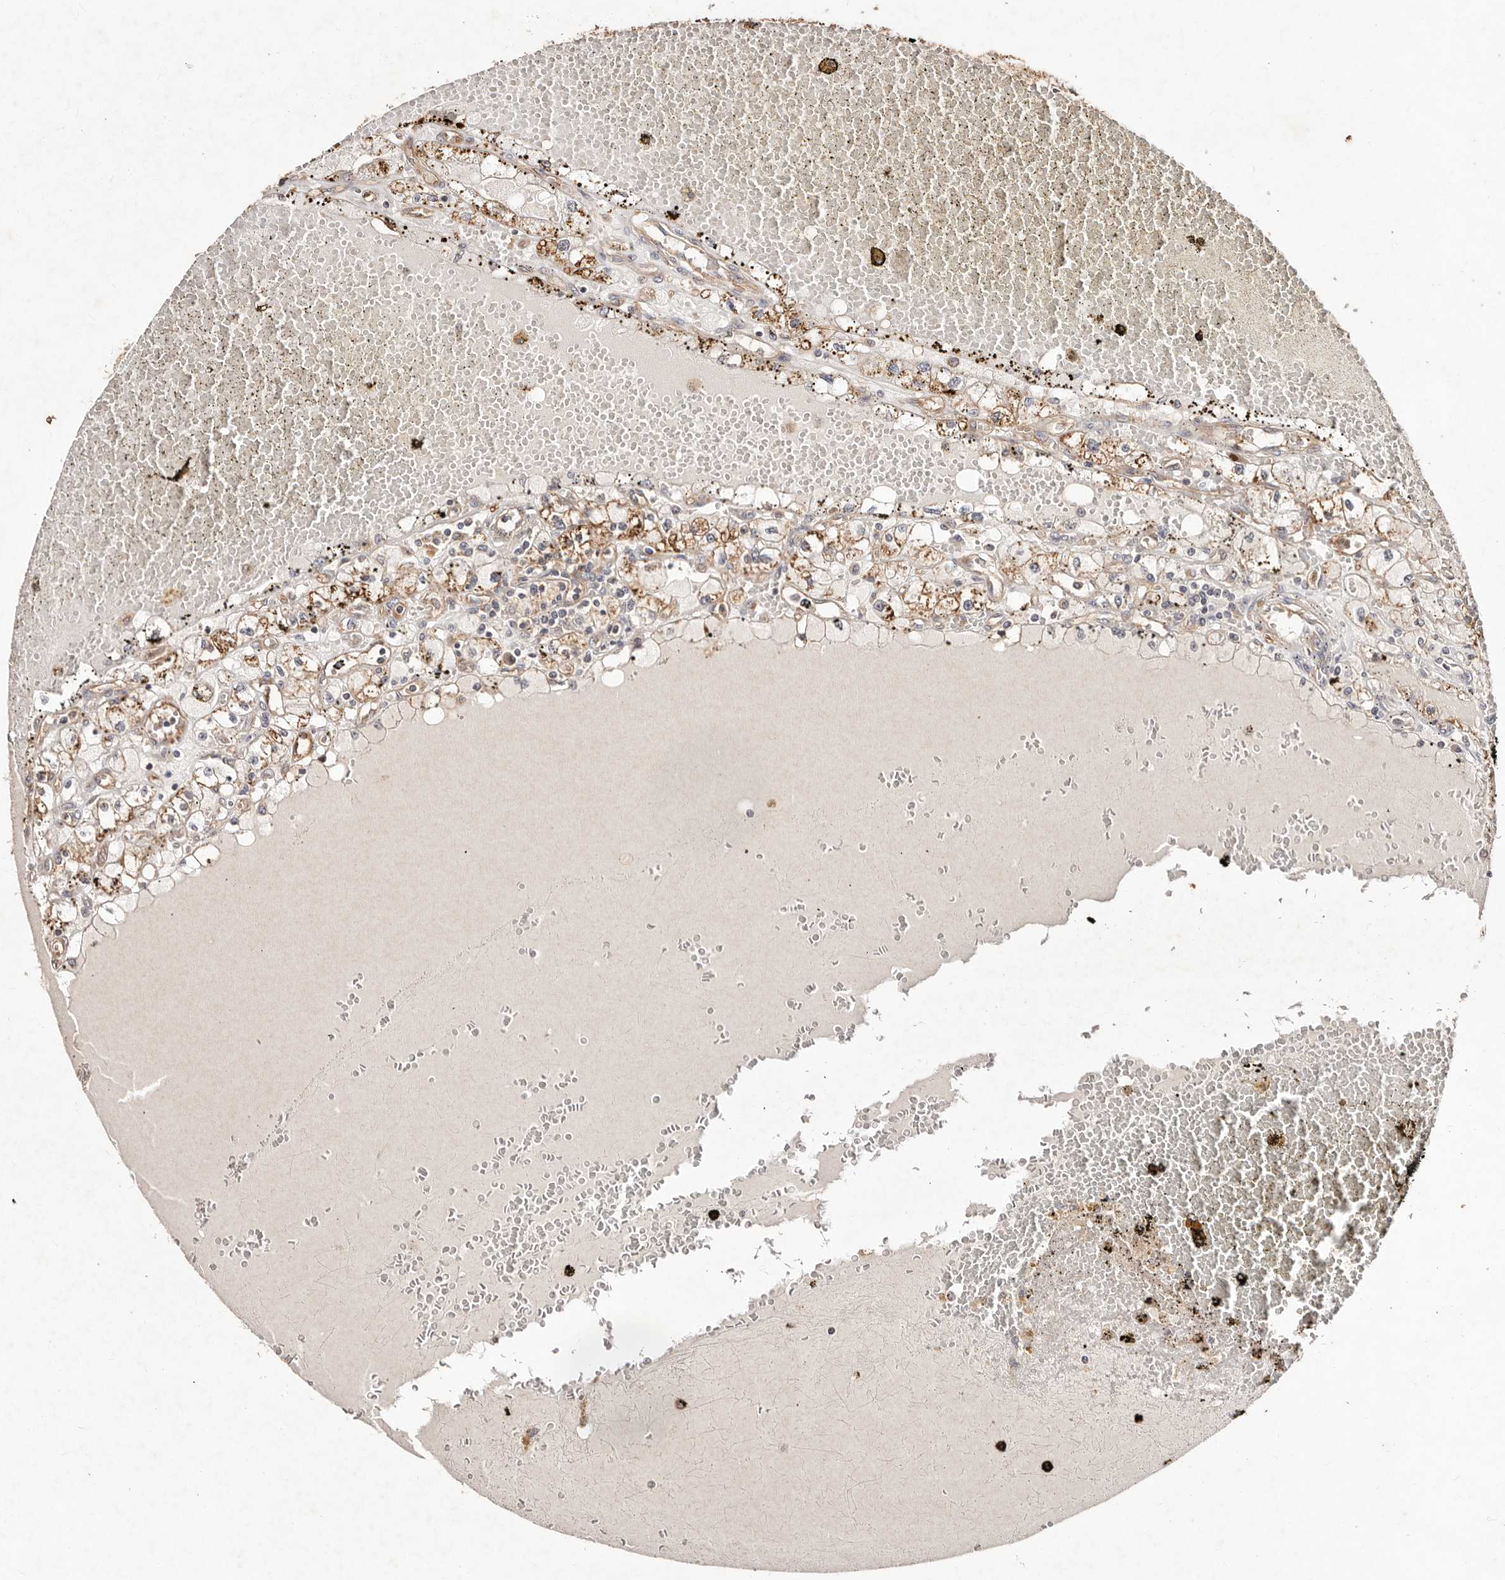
{"staining": {"intensity": "moderate", "quantity": ">75%", "location": "cytoplasmic/membranous"}, "tissue": "renal cancer", "cell_type": "Tumor cells", "image_type": "cancer", "snomed": [{"axis": "morphology", "description": "Adenocarcinoma, NOS"}, {"axis": "topography", "description": "Kidney"}], "caption": "Protein expression analysis of renal adenocarcinoma displays moderate cytoplasmic/membranous staining in approximately >75% of tumor cells.", "gene": "CCL14", "patient": {"sex": "male", "age": 56}}